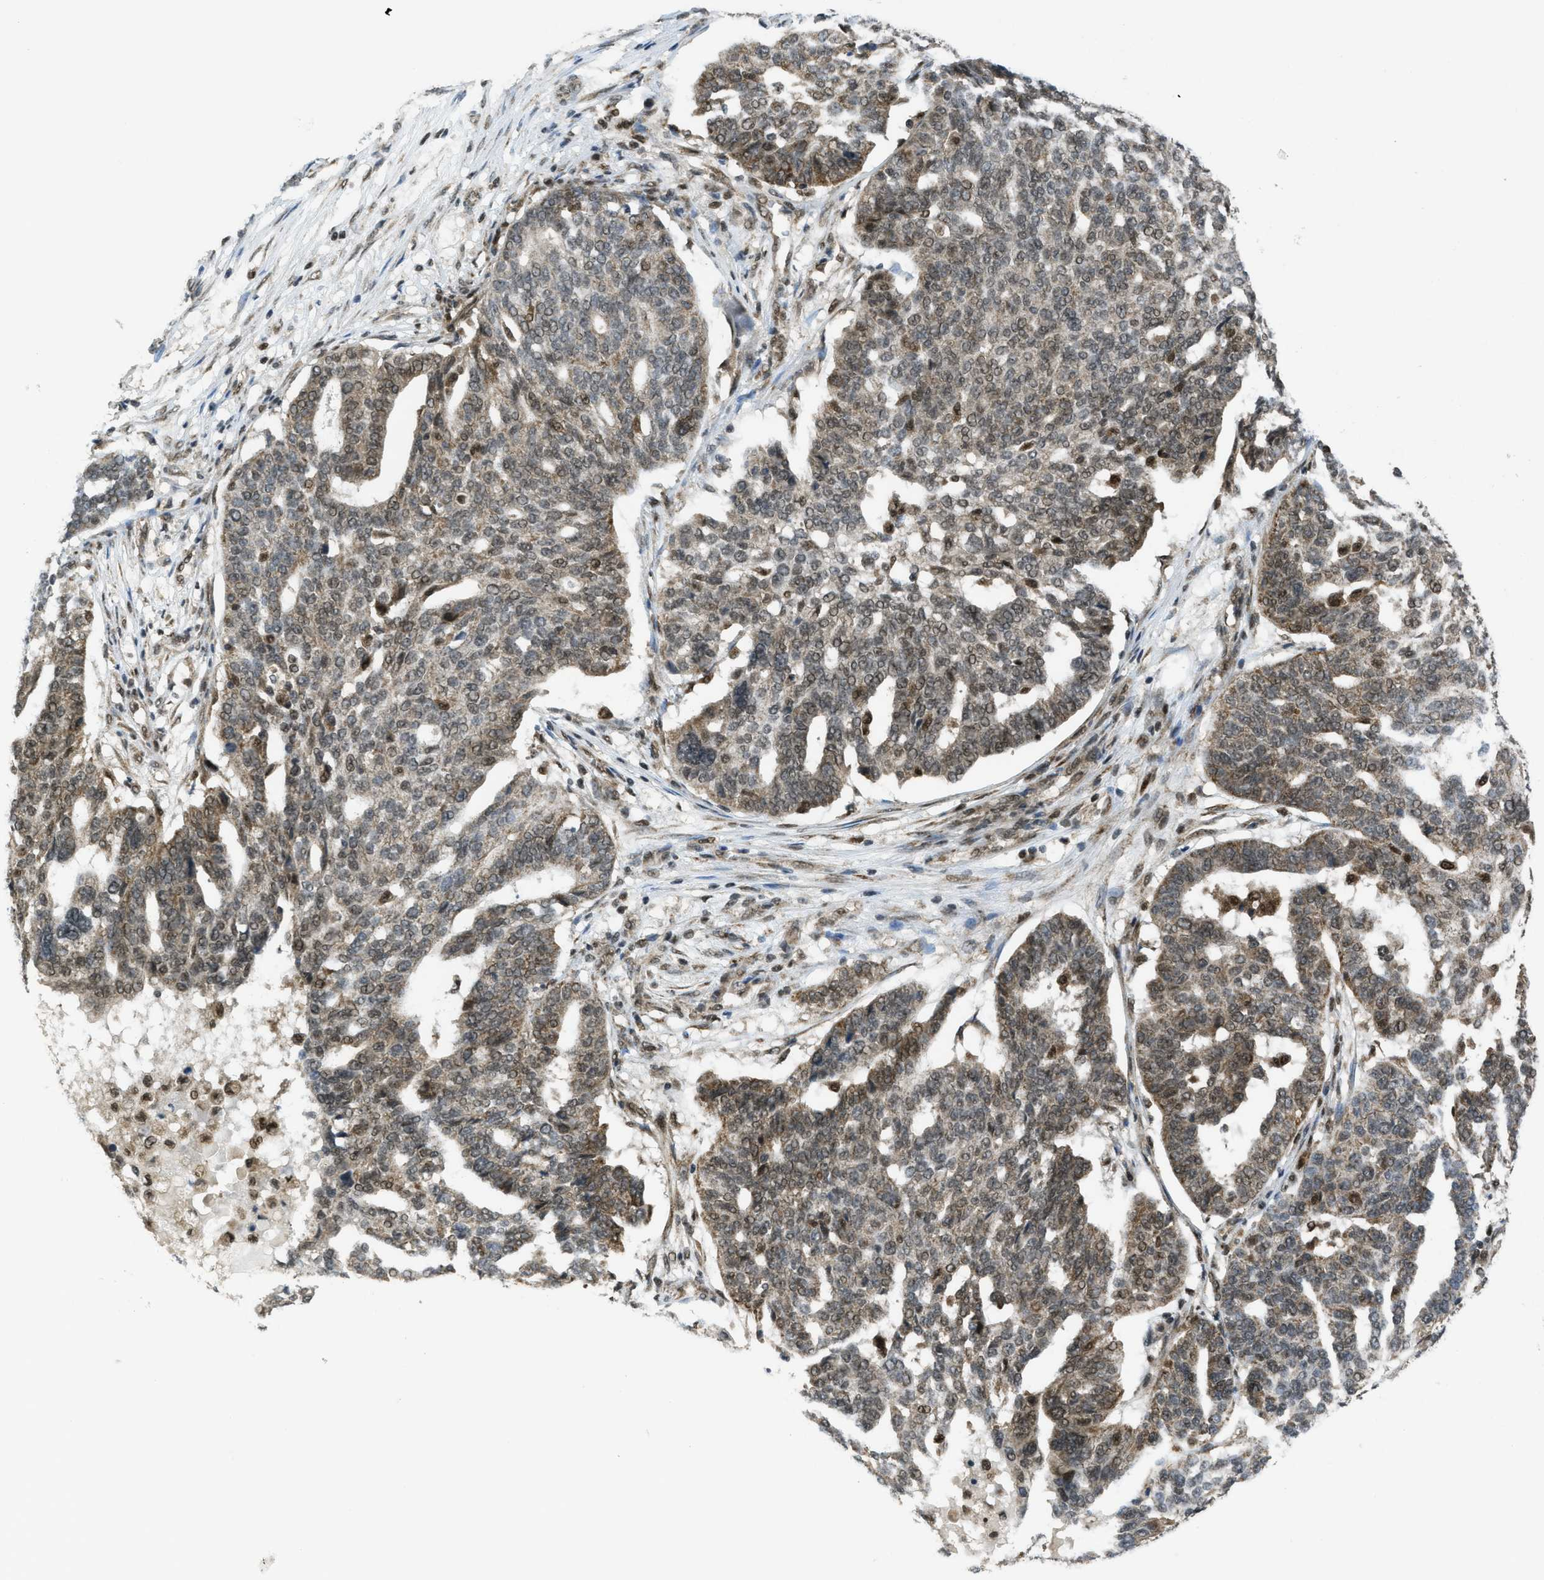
{"staining": {"intensity": "moderate", "quantity": "25%-75%", "location": "cytoplasmic/membranous,nuclear"}, "tissue": "ovarian cancer", "cell_type": "Tumor cells", "image_type": "cancer", "snomed": [{"axis": "morphology", "description": "Cystadenocarcinoma, serous, NOS"}, {"axis": "topography", "description": "Ovary"}], "caption": "Immunohistochemical staining of human ovarian serous cystadenocarcinoma demonstrates moderate cytoplasmic/membranous and nuclear protein staining in about 25%-75% of tumor cells.", "gene": "TNPO1", "patient": {"sex": "female", "age": 59}}